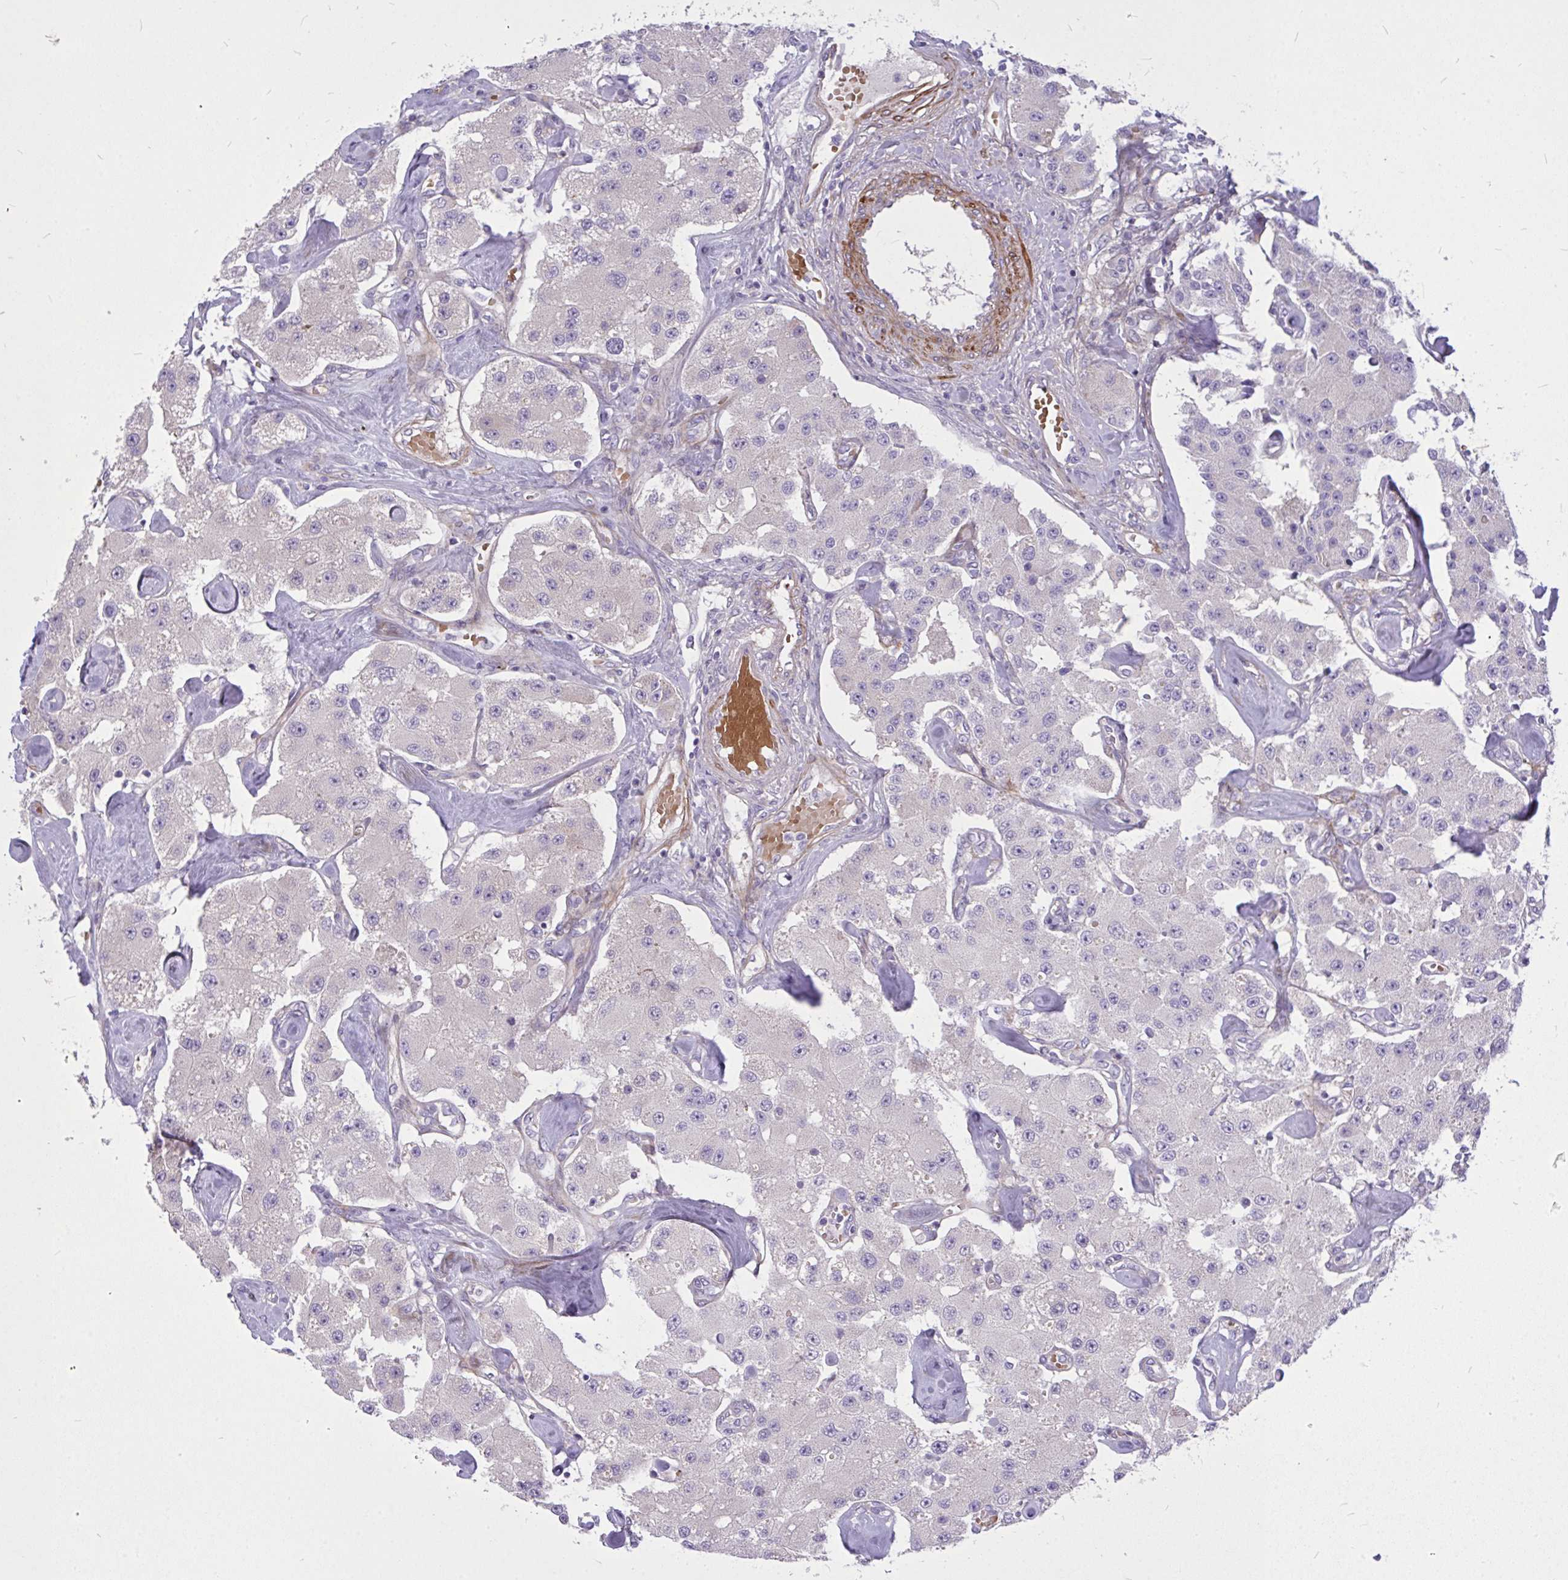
{"staining": {"intensity": "negative", "quantity": "none", "location": "none"}, "tissue": "carcinoid", "cell_type": "Tumor cells", "image_type": "cancer", "snomed": [{"axis": "morphology", "description": "Carcinoid, malignant, NOS"}, {"axis": "topography", "description": "Pancreas"}], "caption": "Carcinoid was stained to show a protein in brown. There is no significant staining in tumor cells.", "gene": "MOCS1", "patient": {"sex": "male", "age": 41}}